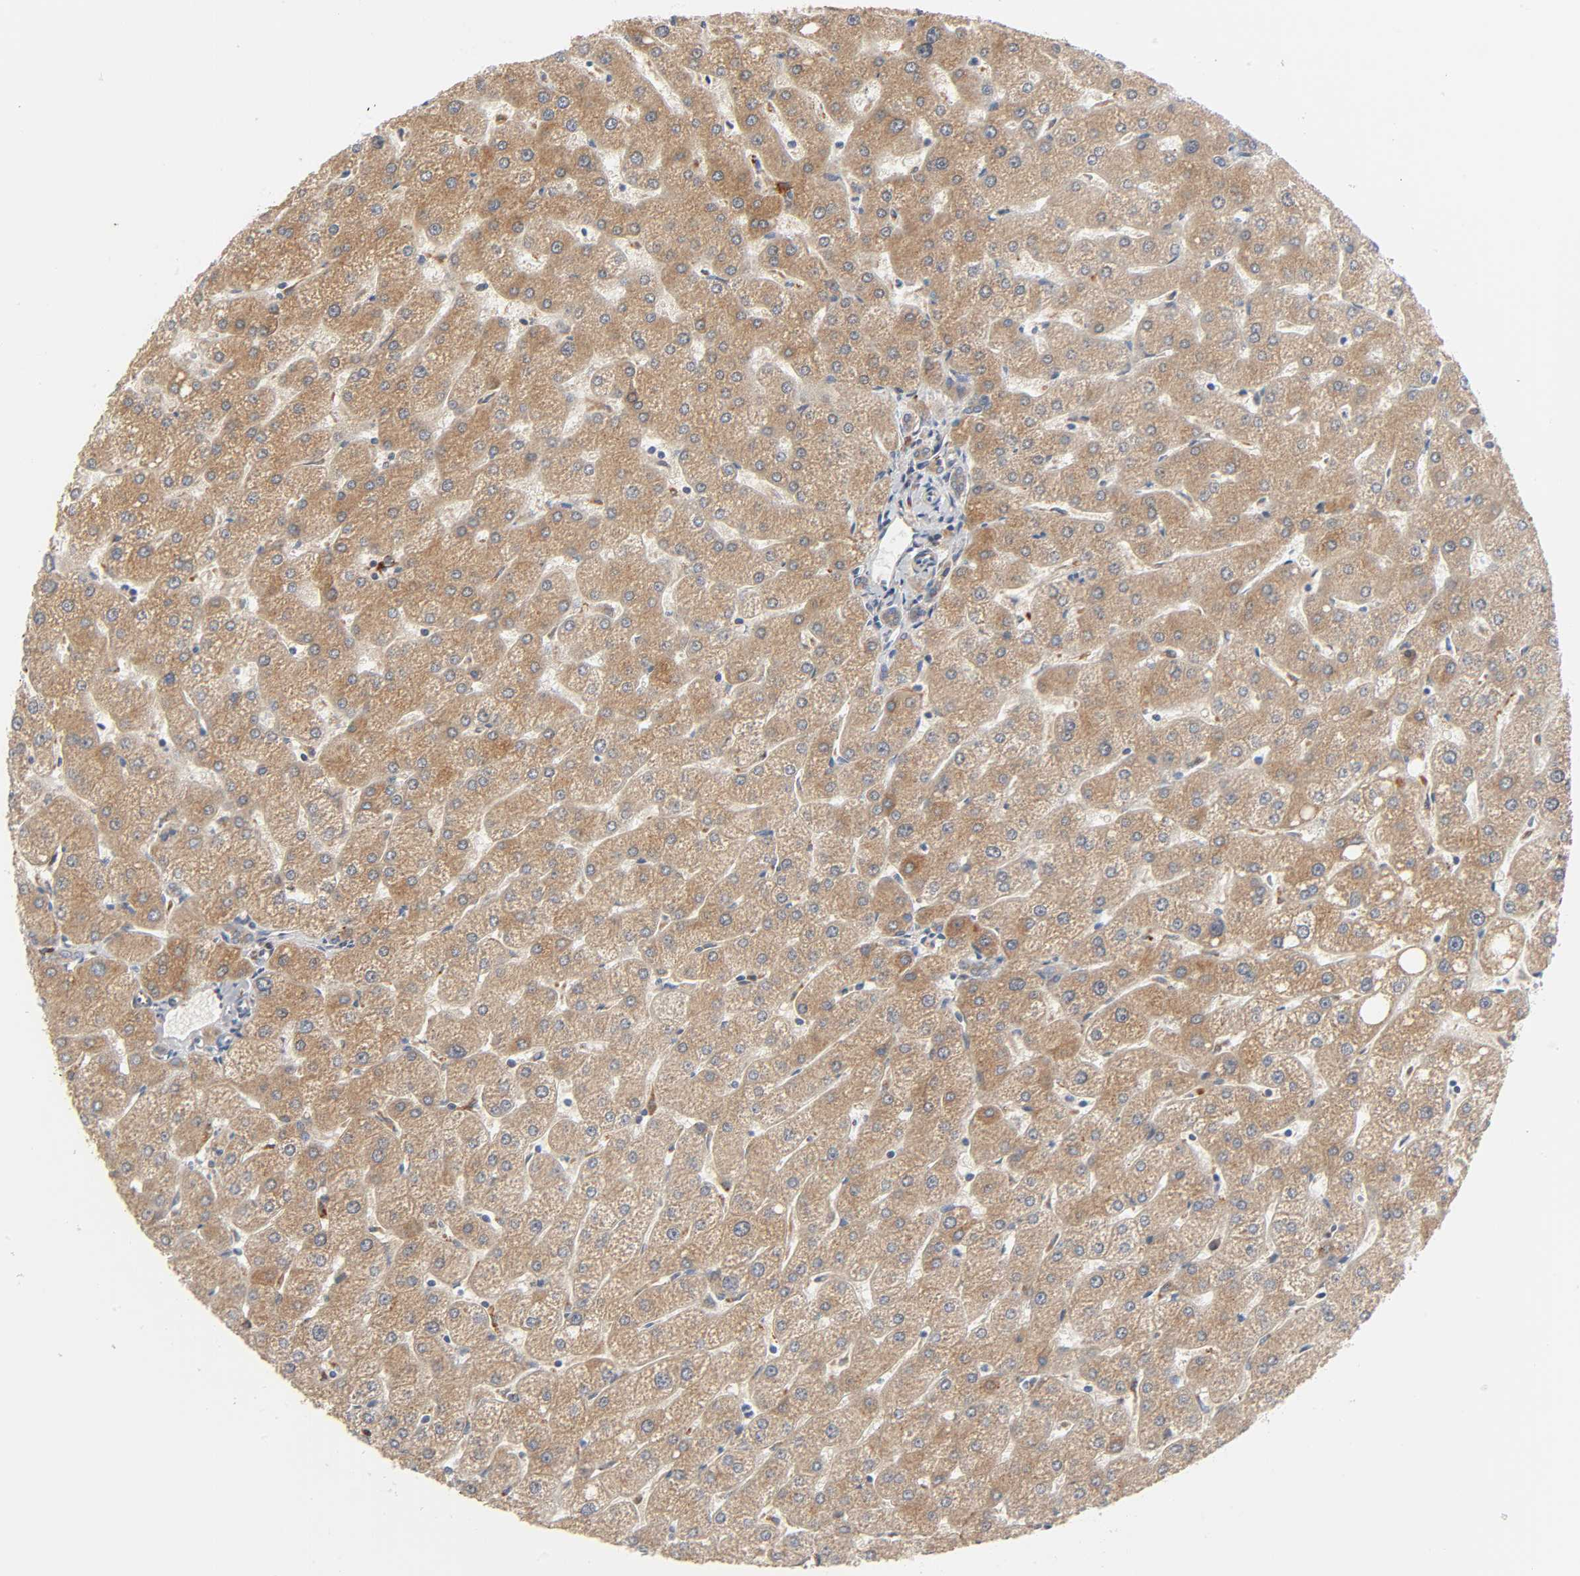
{"staining": {"intensity": "moderate", "quantity": ">75%", "location": "cytoplasmic/membranous"}, "tissue": "liver", "cell_type": "Cholangiocytes", "image_type": "normal", "snomed": [{"axis": "morphology", "description": "Normal tissue, NOS"}, {"axis": "topography", "description": "Liver"}], "caption": "This histopathology image reveals immunohistochemistry (IHC) staining of unremarkable human liver, with medium moderate cytoplasmic/membranous staining in about >75% of cholangiocytes.", "gene": "REEP5", "patient": {"sex": "male", "age": 67}}